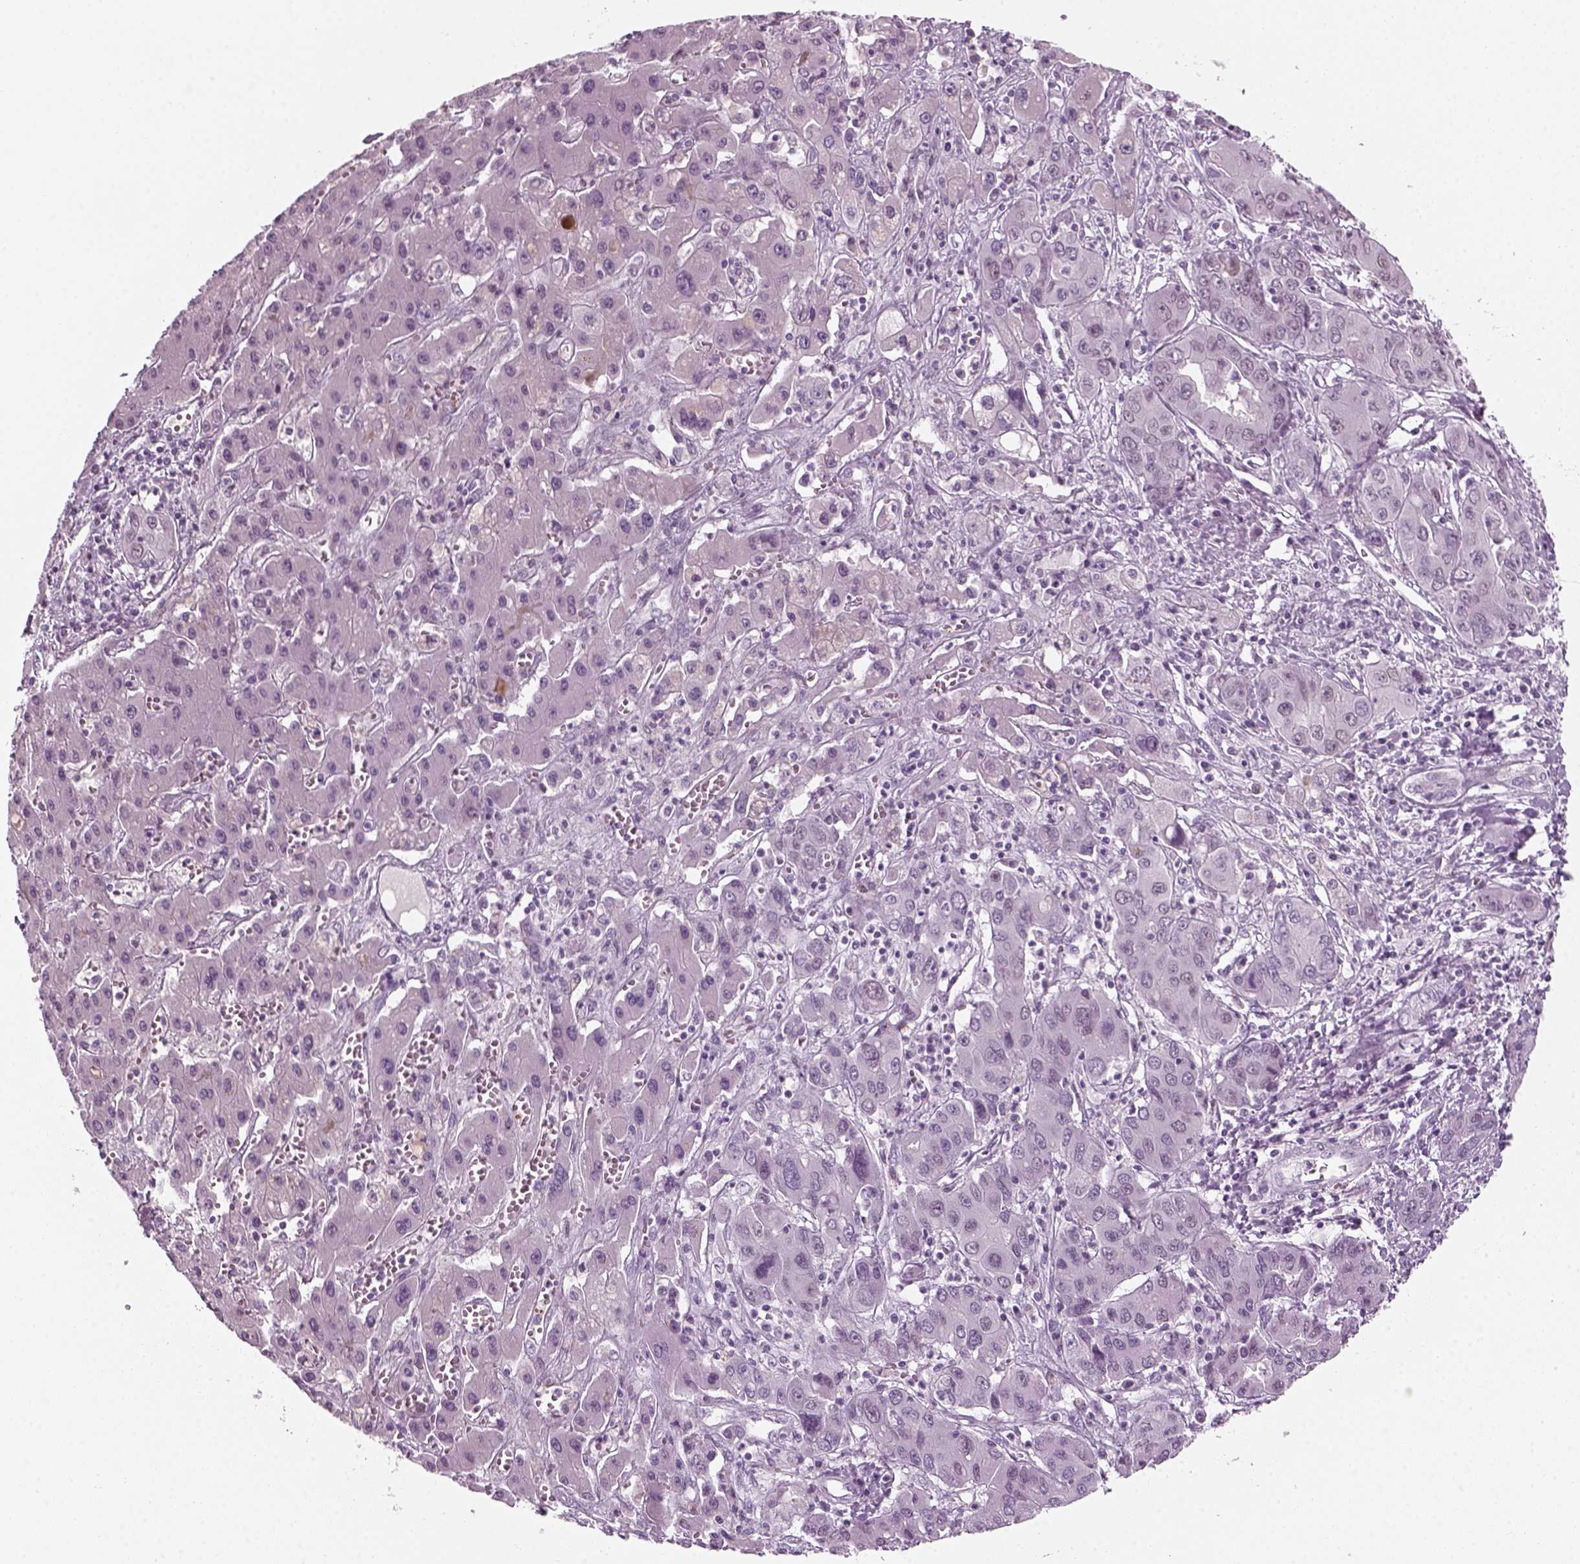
{"staining": {"intensity": "negative", "quantity": "none", "location": "none"}, "tissue": "liver cancer", "cell_type": "Tumor cells", "image_type": "cancer", "snomed": [{"axis": "morphology", "description": "Cholangiocarcinoma"}, {"axis": "topography", "description": "Liver"}], "caption": "Immunohistochemistry micrograph of neoplastic tissue: liver cancer (cholangiocarcinoma) stained with DAB (3,3'-diaminobenzidine) displays no significant protein expression in tumor cells.", "gene": "KRT75", "patient": {"sex": "male", "age": 67}}